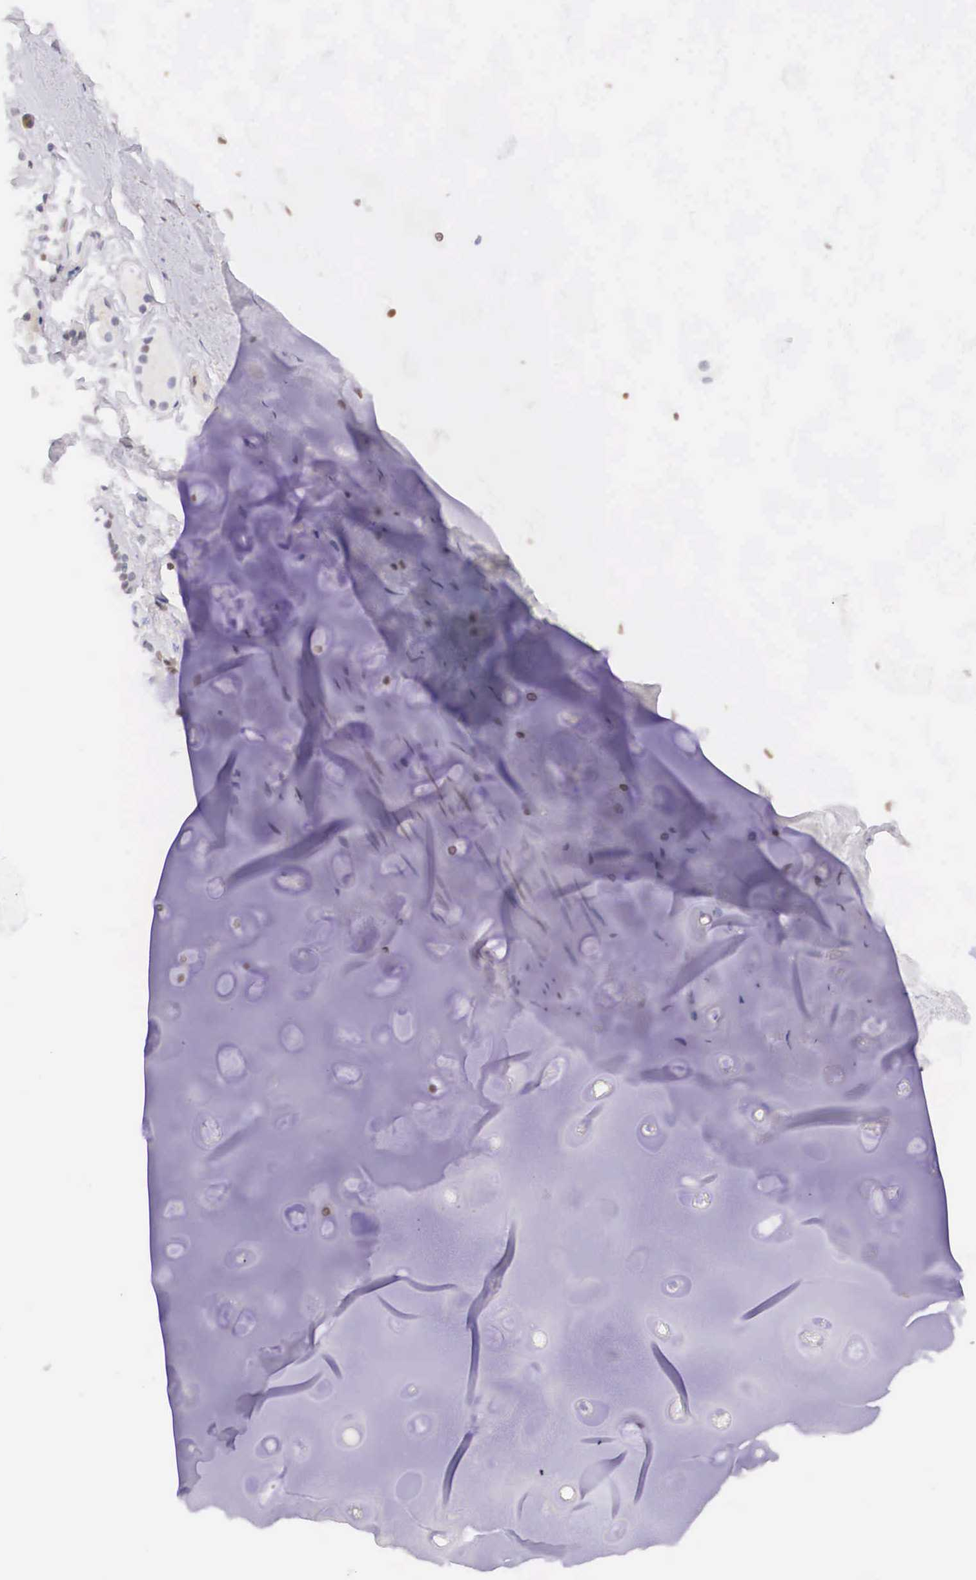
{"staining": {"intensity": "weak", "quantity": "<25%", "location": "cytoplasmic/membranous"}, "tissue": "adipose tissue", "cell_type": "Adipocytes", "image_type": "normal", "snomed": [{"axis": "morphology", "description": "Normal tissue, NOS"}, {"axis": "topography", "description": "Cartilage tissue"}, {"axis": "topography", "description": "Lung"}], "caption": "Immunohistochemistry of normal human adipose tissue displays no expression in adipocytes. Nuclei are stained in blue.", "gene": "BCL6", "patient": {"sex": "male", "age": 65}}